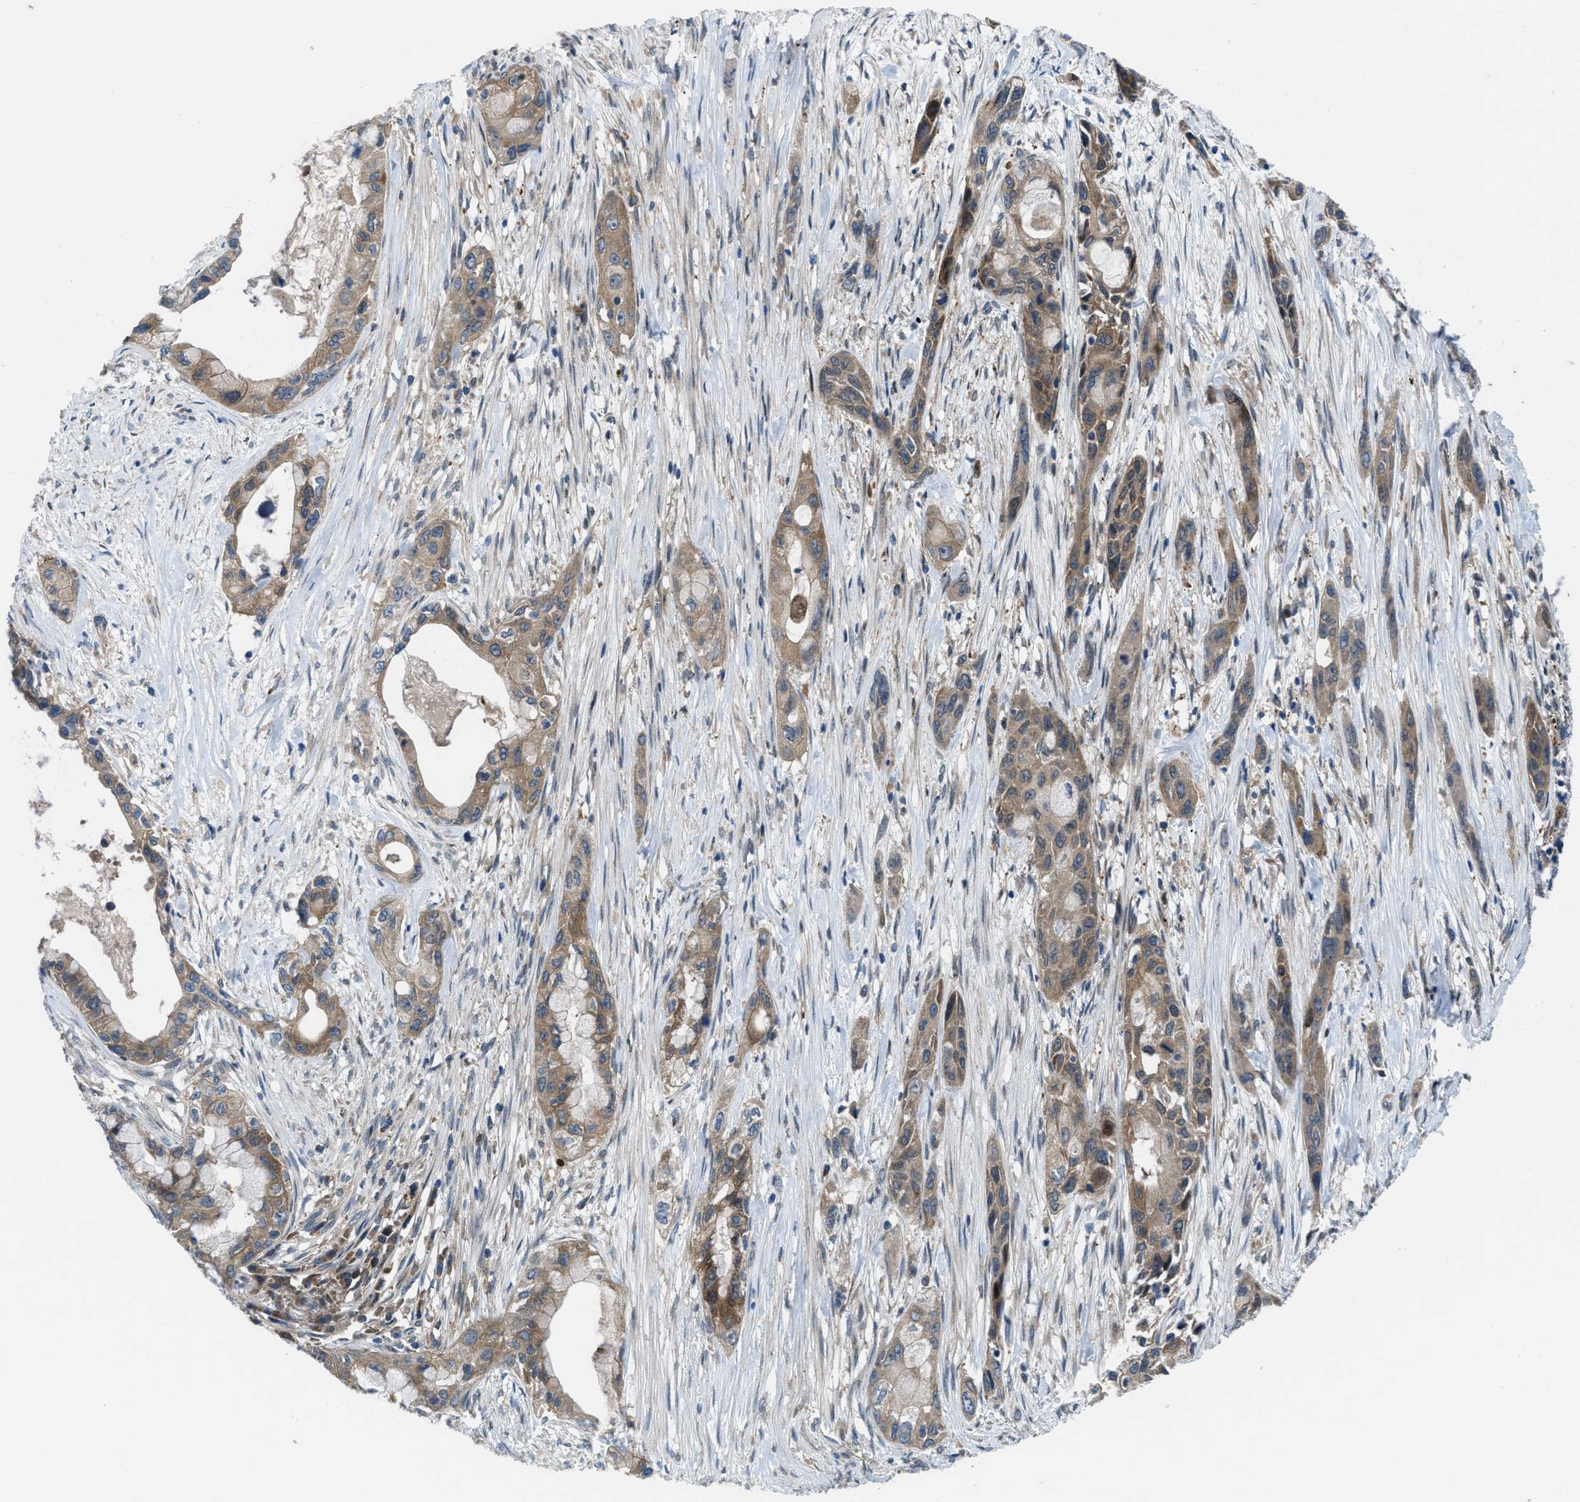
{"staining": {"intensity": "moderate", "quantity": ">75%", "location": "cytoplasmic/membranous"}, "tissue": "pancreatic cancer", "cell_type": "Tumor cells", "image_type": "cancer", "snomed": [{"axis": "morphology", "description": "Adenocarcinoma, NOS"}, {"axis": "topography", "description": "Pancreas"}], "caption": "Immunohistochemistry photomicrograph of neoplastic tissue: human pancreatic cancer (adenocarcinoma) stained using immunohistochemistry displays medium levels of moderate protein expression localized specifically in the cytoplasmic/membranous of tumor cells, appearing as a cytoplasmic/membranous brown color.", "gene": "BAZ2B", "patient": {"sex": "male", "age": 53}}